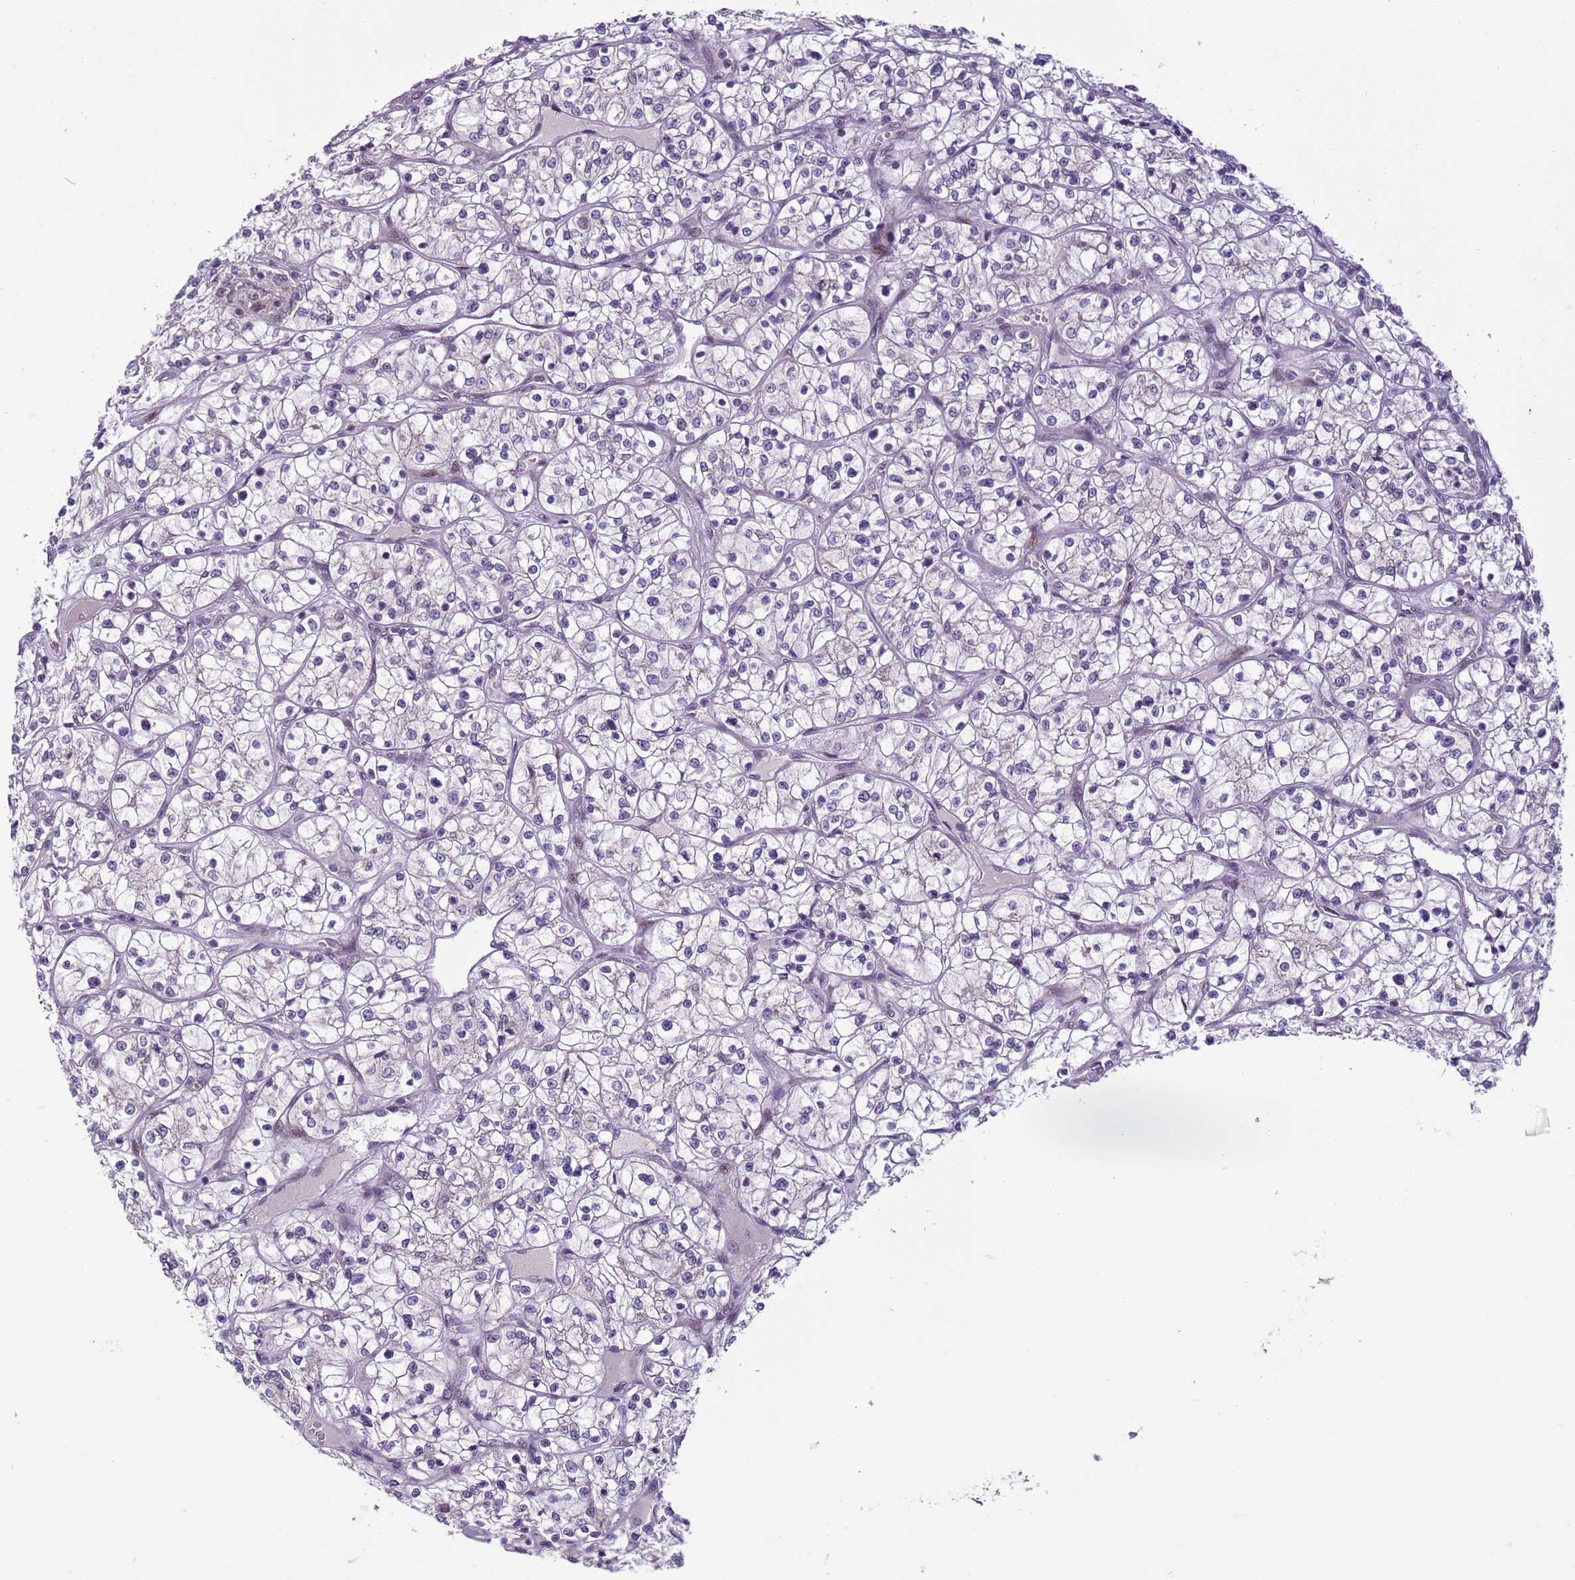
{"staining": {"intensity": "negative", "quantity": "none", "location": "none"}, "tissue": "renal cancer", "cell_type": "Tumor cells", "image_type": "cancer", "snomed": [{"axis": "morphology", "description": "Adenocarcinoma, NOS"}, {"axis": "topography", "description": "Kidney"}], "caption": "Immunohistochemistry (IHC) of adenocarcinoma (renal) reveals no expression in tumor cells.", "gene": "SHC3", "patient": {"sex": "female", "age": 64}}